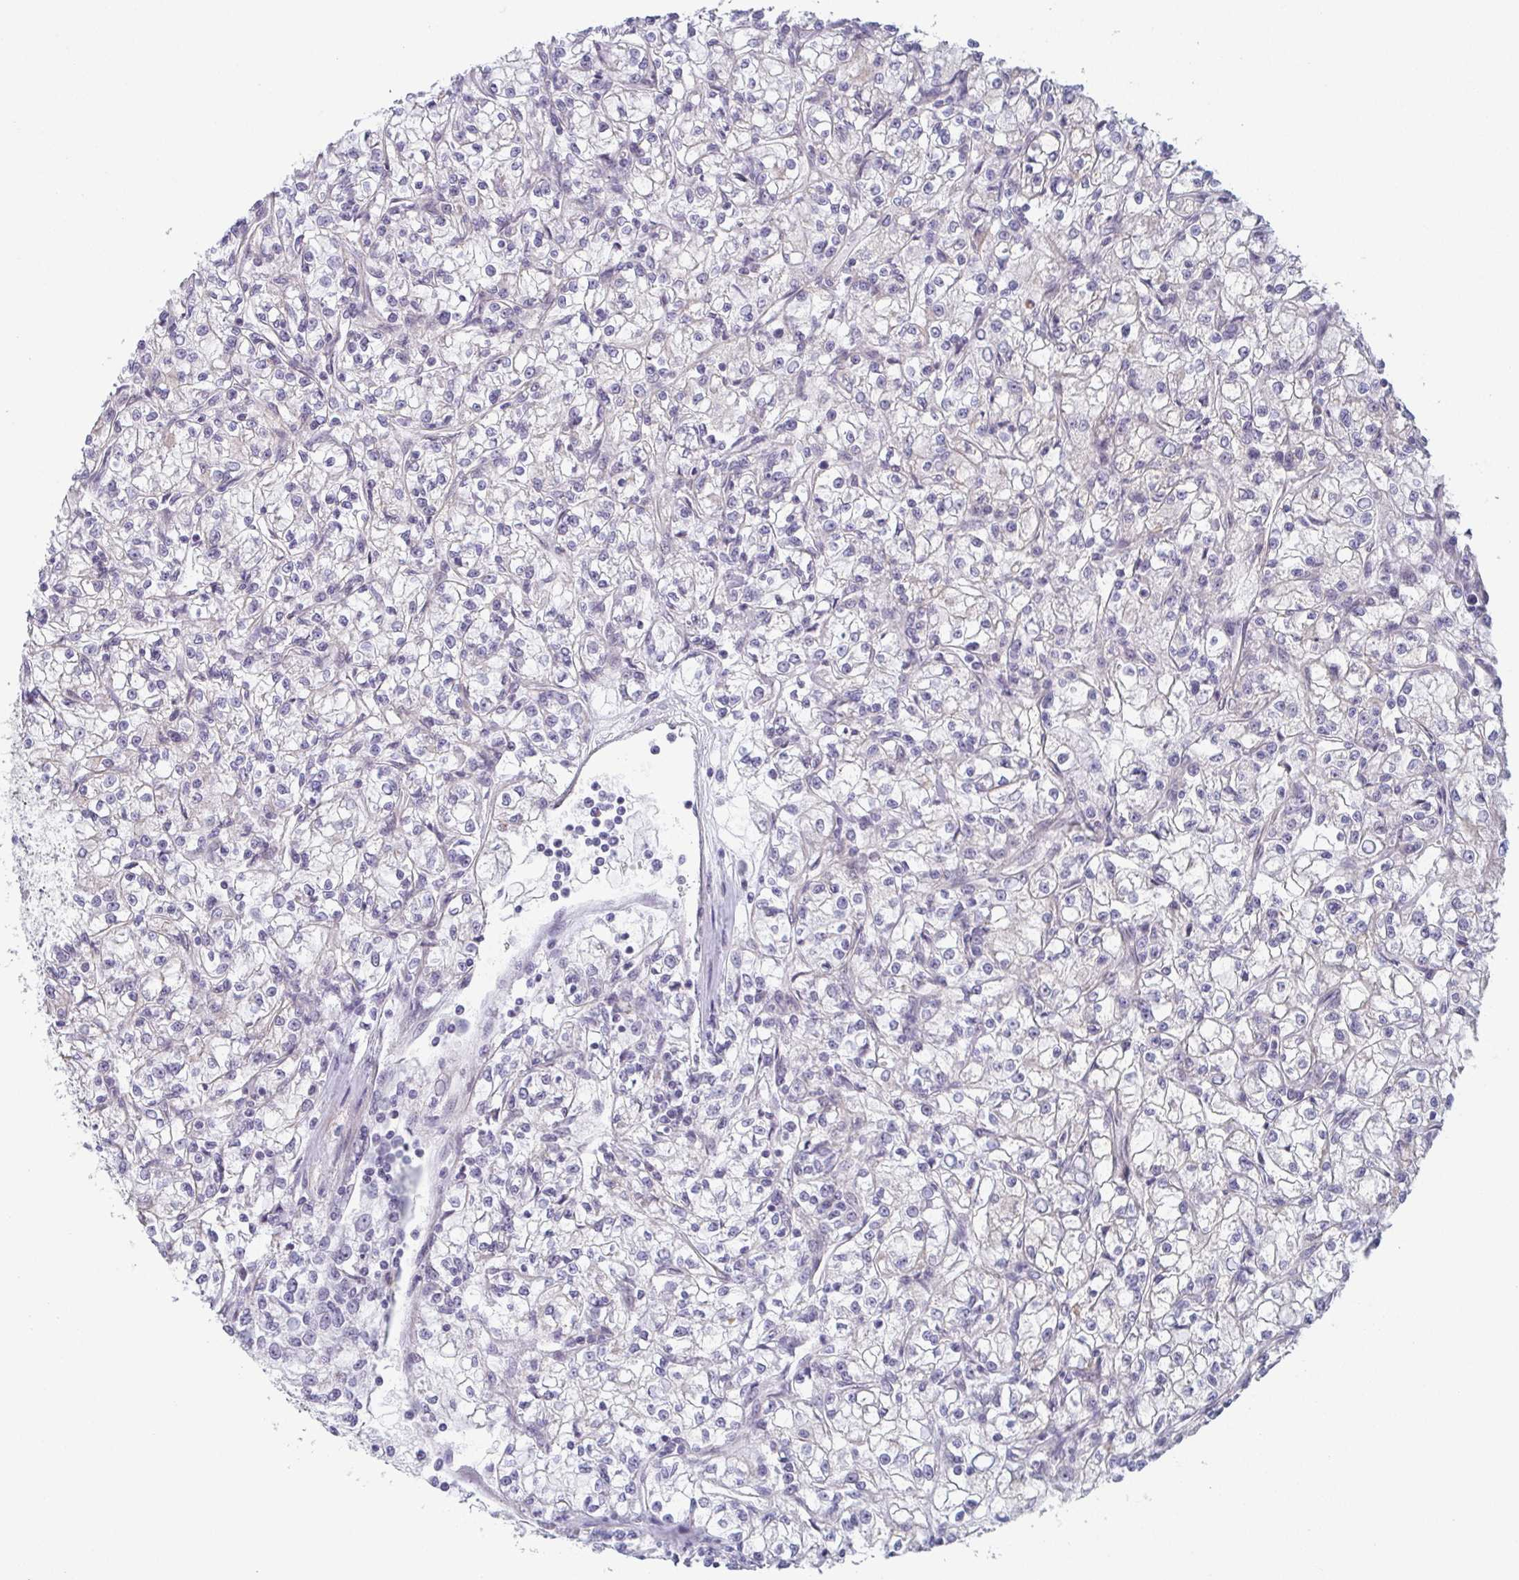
{"staining": {"intensity": "negative", "quantity": "none", "location": "none"}, "tissue": "renal cancer", "cell_type": "Tumor cells", "image_type": "cancer", "snomed": [{"axis": "morphology", "description": "Adenocarcinoma, NOS"}, {"axis": "topography", "description": "Kidney"}], "caption": "Adenocarcinoma (renal) was stained to show a protein in brown. There is no significant staining in tumor cells.", "gene": "EXOSC7", "patient": {"sex": "female", "age": 59}}